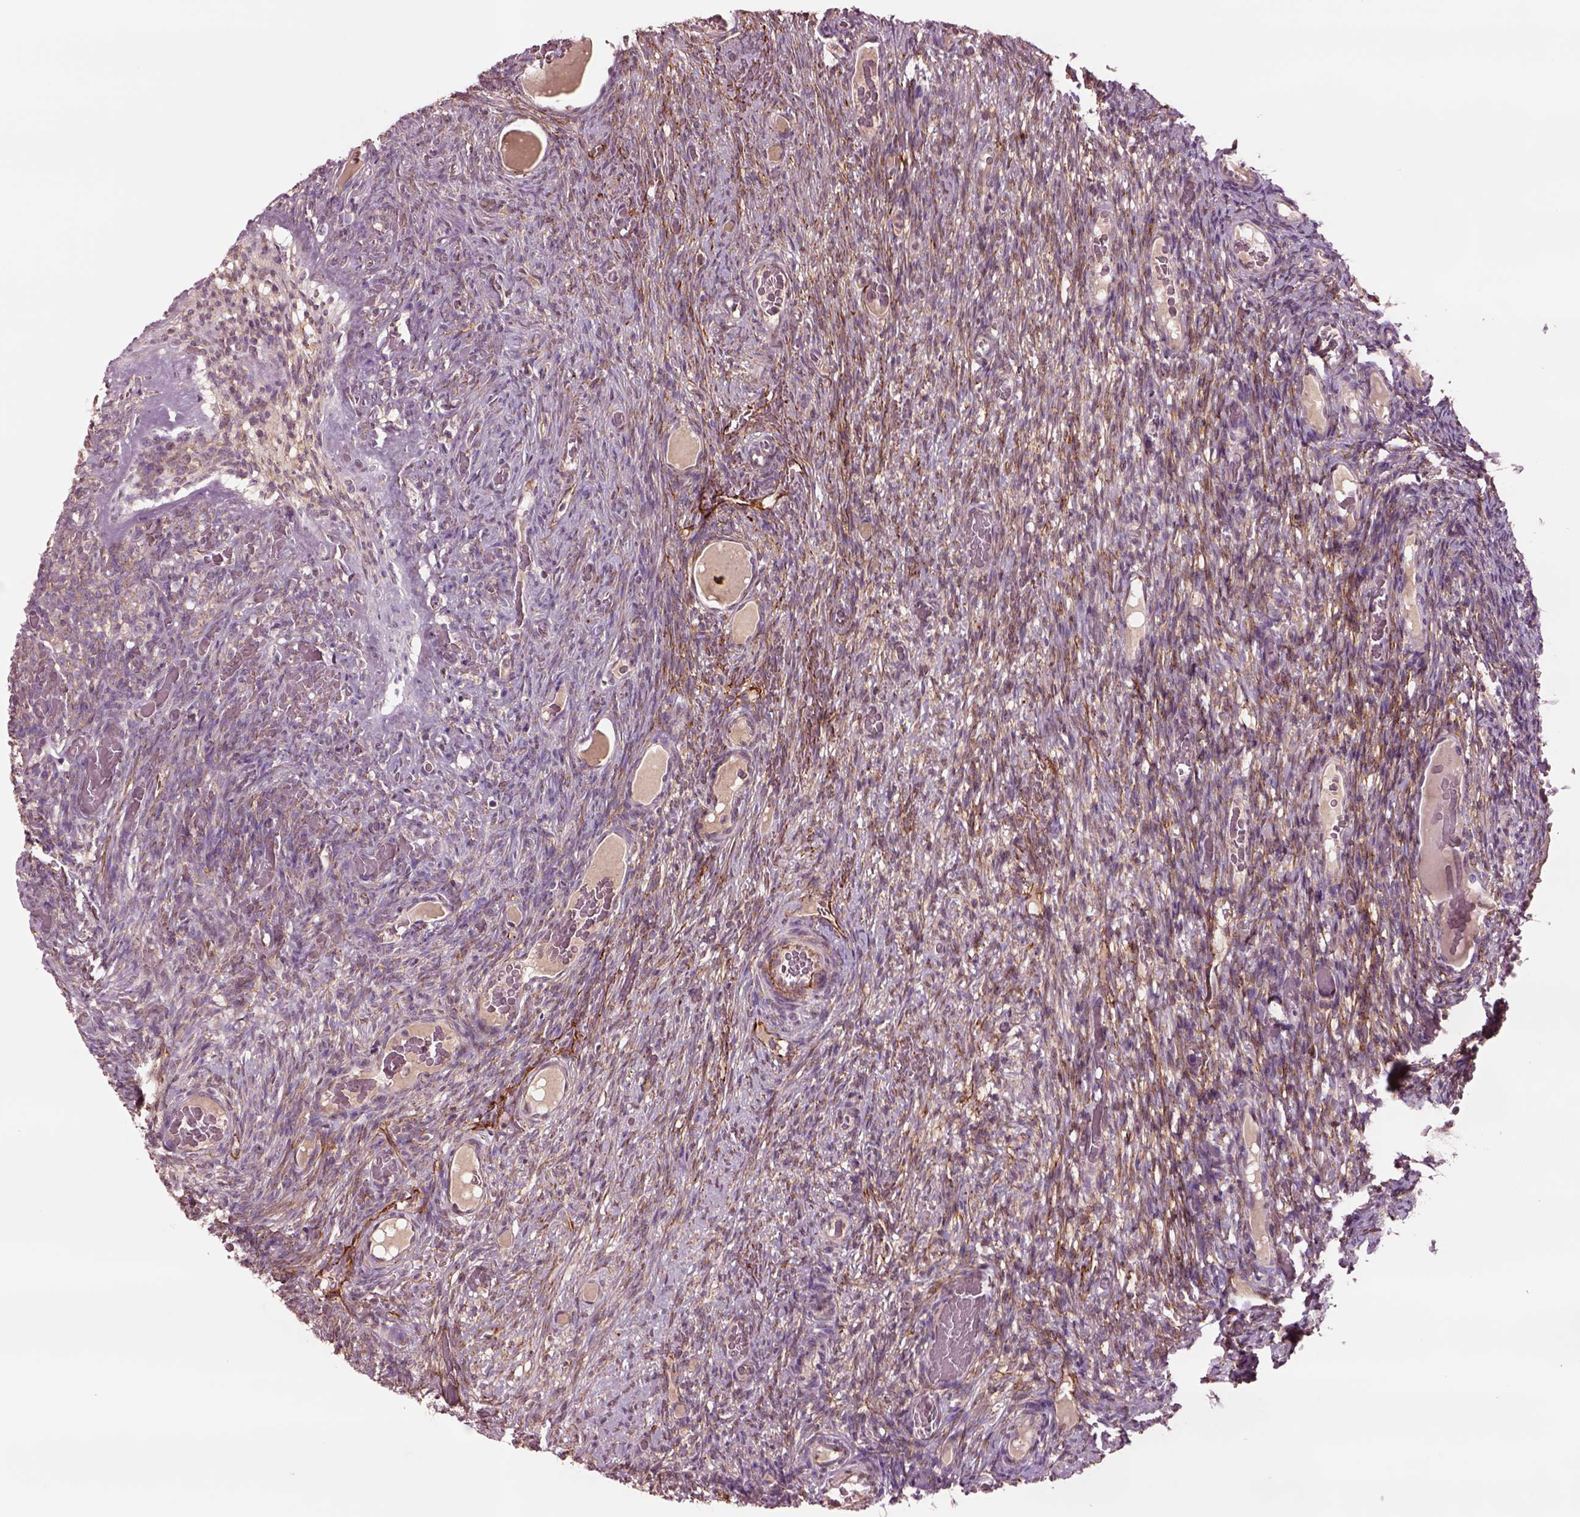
{"staining": {"intensity": "moderate", "quantity": ">75%", "location": "cytoplasmic/membranous"}, "tissue": "ovary", "cell_type": "Follicle cells", "image_type": "normal", "snomed": [{"axis": "morphology", "description": "Normal tissue, NOS"}, {"axis": "topography", "description": "Ovary"}], "caption": "IHC histopathology image of normal ovary stained for a protein (brown), which exhibits medium levels of moderate cytoplasmic/membranous staining in about >75% of follicle cells.", "gene": "SEC23A", "patient": {"sex": "female", "age": 34}}